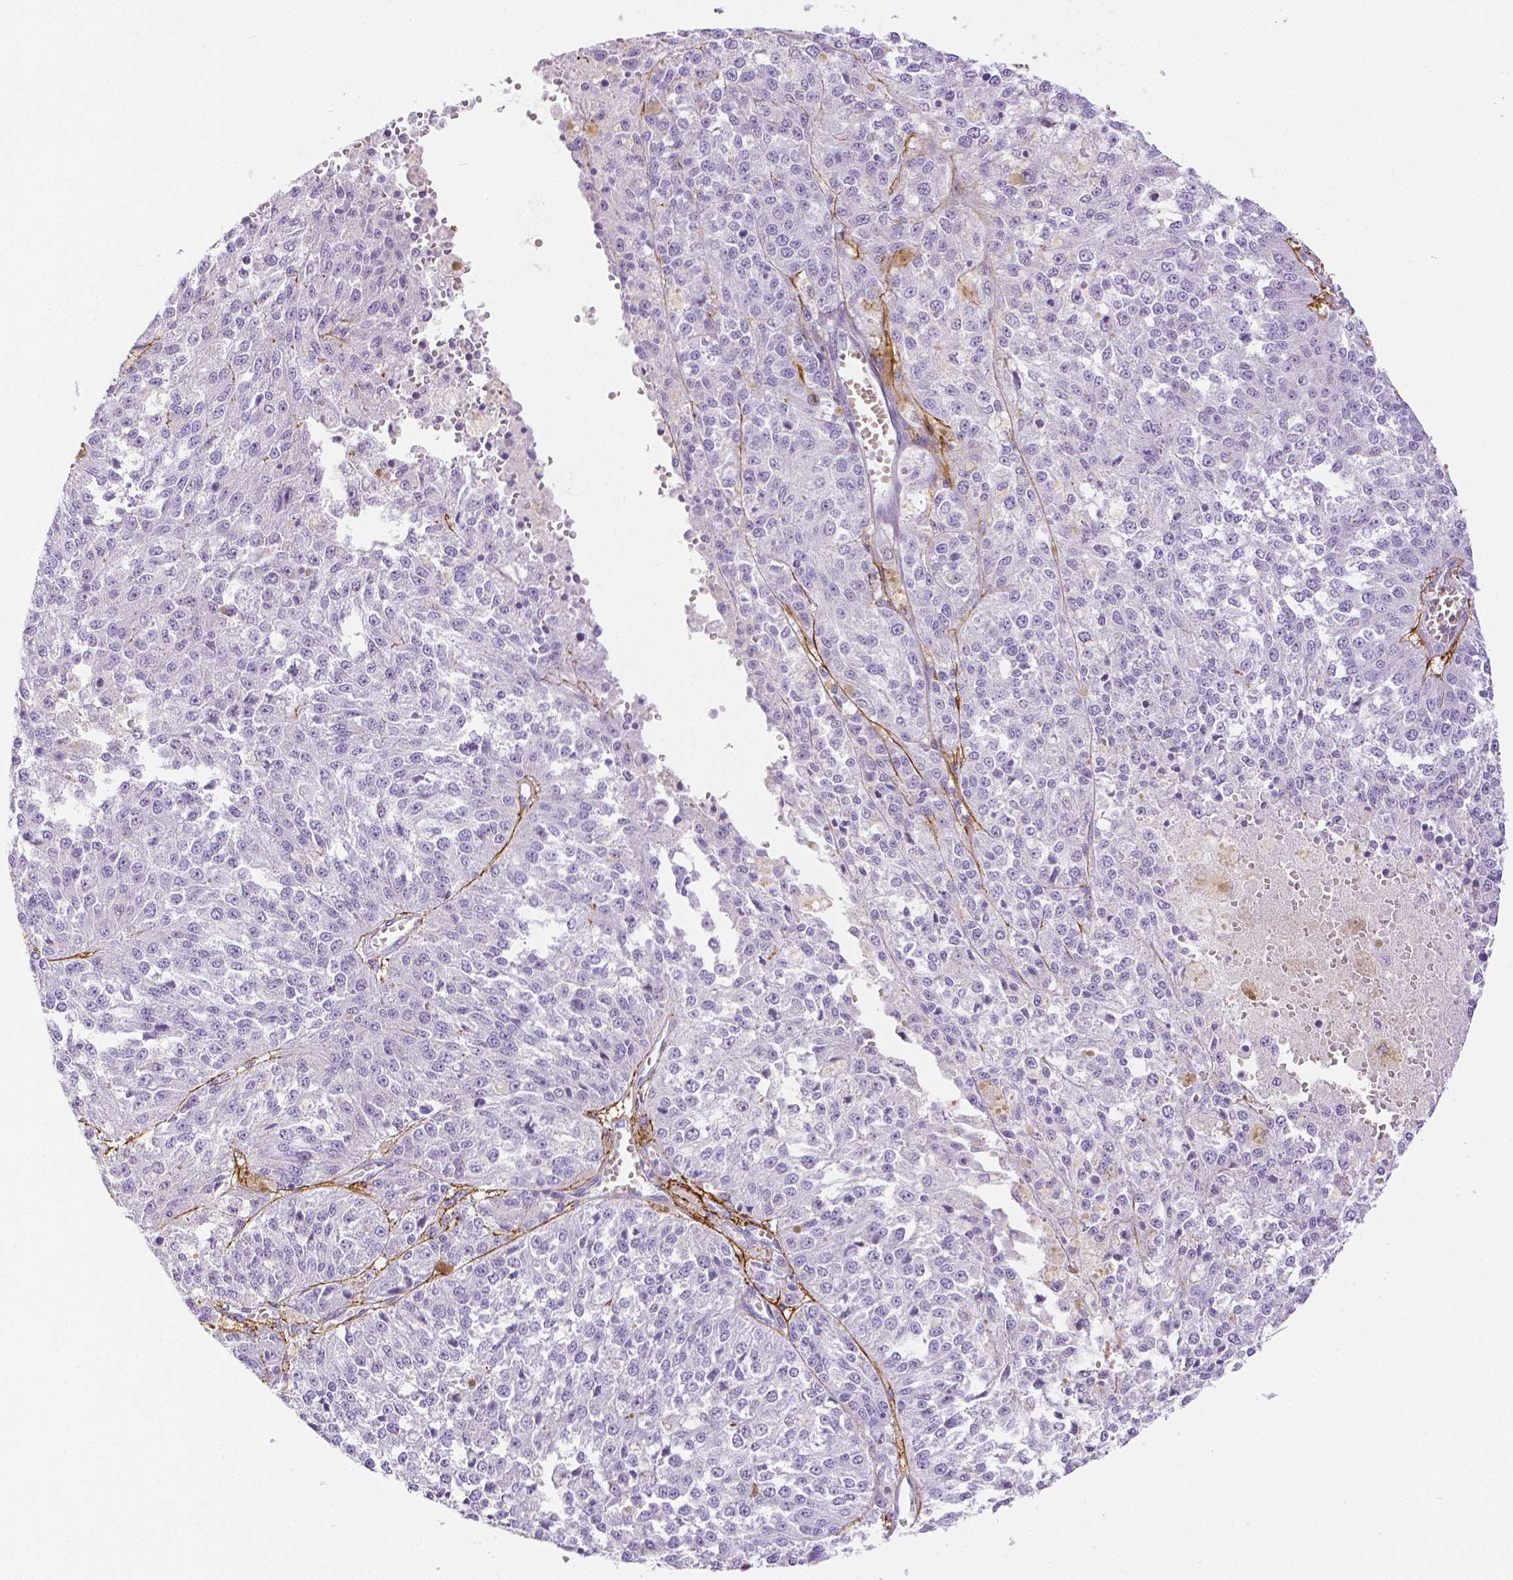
{"staining": {"intensity": "negative", "quantity": "none", "location": "none"}, "tissue": "melanoma", "cell_type": "Tumor cells", "image_type": "cancer", "snomed": [{"axis": "morphology", "description": "Malignant melanoma, Metastatic site"}, {"axis": "topography", "description": "Lymph node"}], "caption": "An IHC photomicrograph of malignant melanoma (metastatic site) is shown. There is no staining in tumor cells of malignant melanoma (metastatic site). (Stains: DAB (3,3'-diaminobenzidine) immunohistochemistry with hematoxylin counter stain, Microscopy: brightfield microscopy at high magnification).", "gene": "FBN1", "patient": {"sex": "female", "age": 64}}